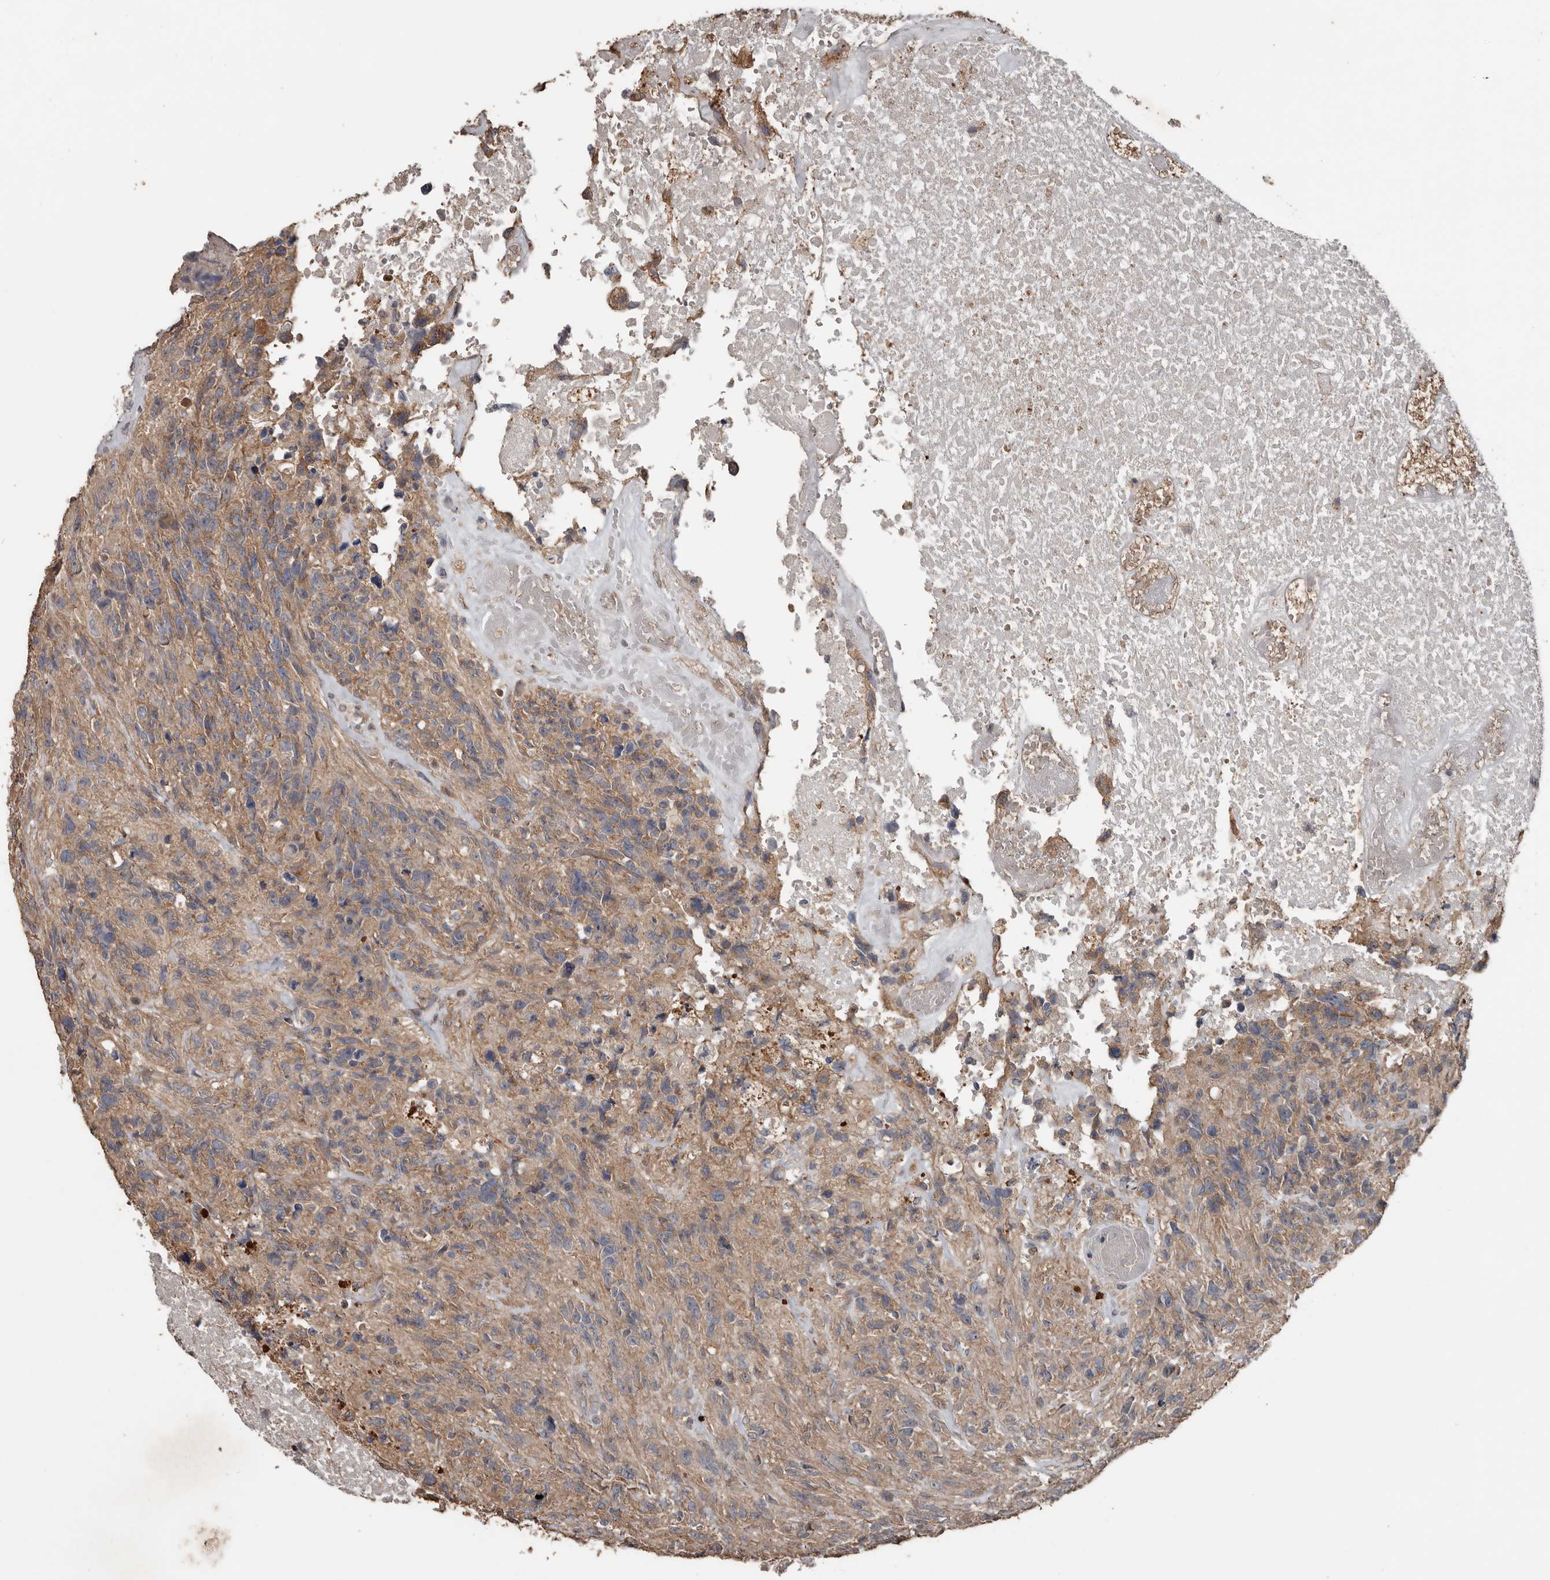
{"staining": {"intensity": "weak", "quantity": "25%-75%", "location": "cytoplasmic/membranous"}, "tissue": "glioma", "cell_type": "Tumor cells", "image_type": "cancer", "snomed": [{"axis": "morphology", "description": "Glioma, malignant, High grade"}, {"axis": "topography", "description": "Brain"}], "caption": "Immunohistochemistry (DAB) staining of human malignant glioma (high-grade) exhibits weak cytoplasmic/membranous protein positivity in about 25%-75% of tumor cells.", "gene": "HYAL4", "patient": {"sex": "male", "age": 69}}